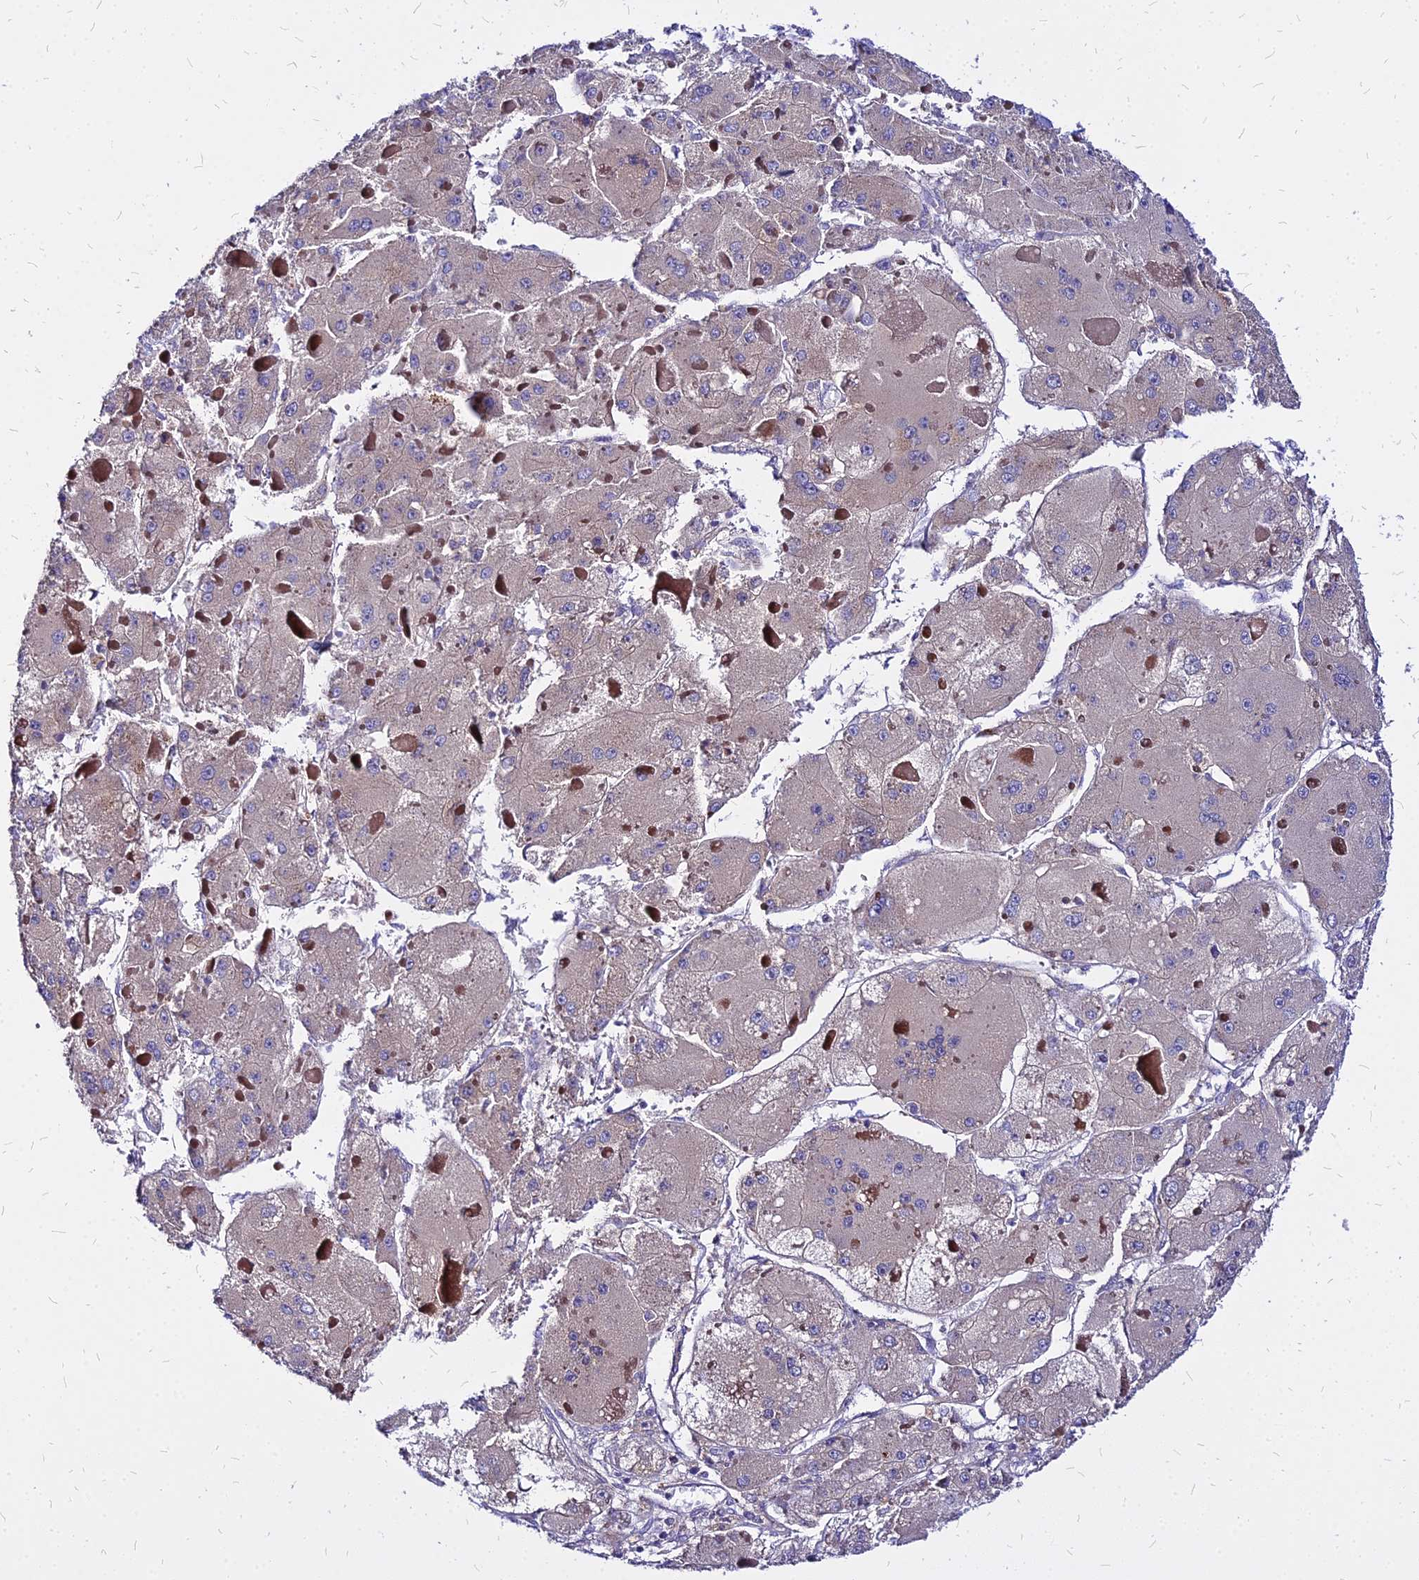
{"staining": {"intensity": "negative", "quantity": "none", "location": "none"}, "tissue": "liver cancer", "cell_type": "Tumor cells", "image_type": "cancer", "snomed": [{"axis": "morphology", "description": "Carcinoma, Hepatocellular, NOS"}, {"axis": "topography", "description": "Liver"}], "caption": "Tumor cells are negative for protein expression in human liver cancer.", "gene": "COMMD10", "patient": {"sex": "female", "age": 73}}